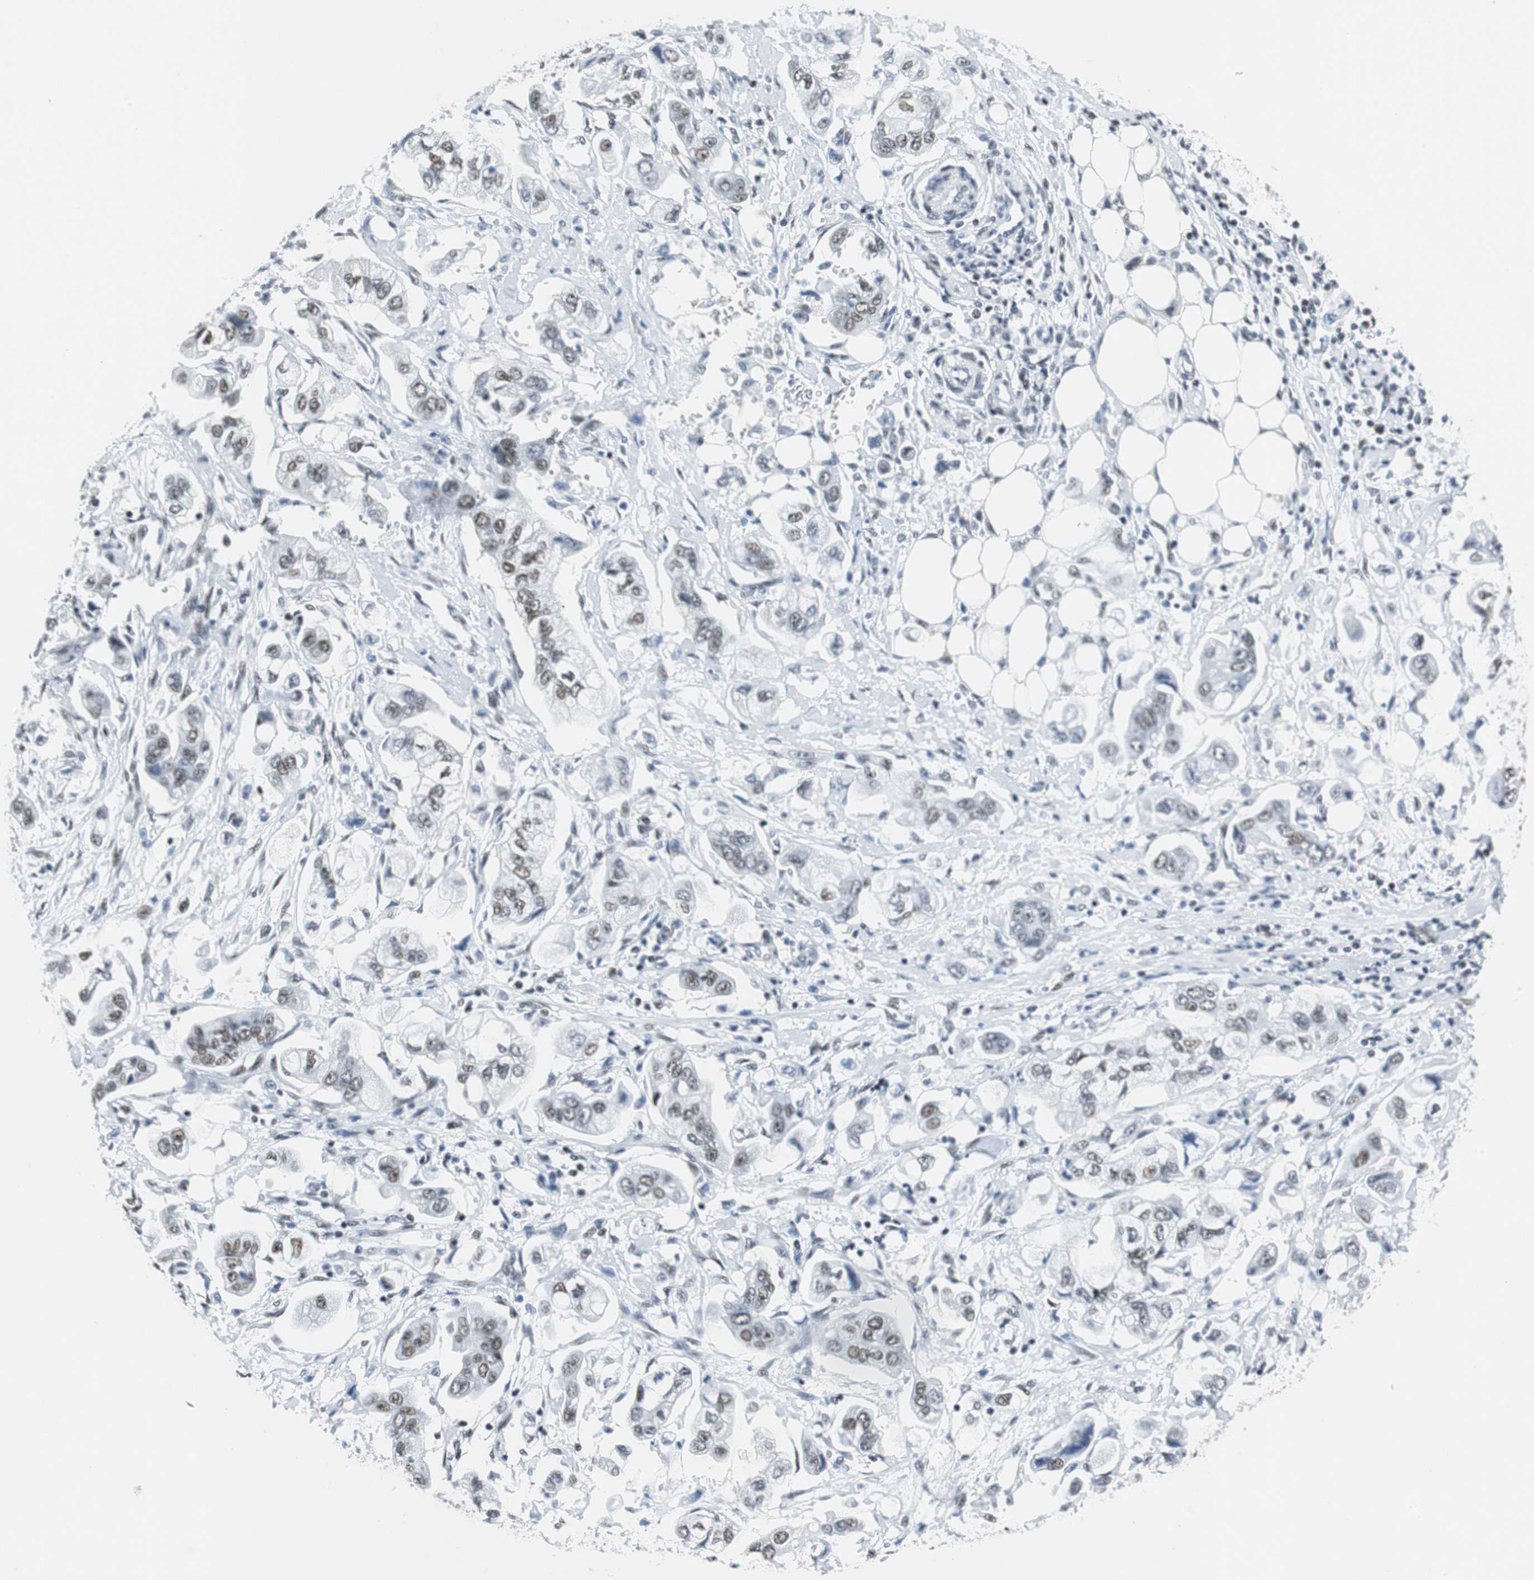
{"staining": {"intensity": "weak", "quantity": "25%-75%", "location": "nuclear"}, "tissue": "stomach cancer", "cell_type": "Tumor cells", "image_type": "cancer", "snomed": [{"axis": "morphology", "description": "Adenocarcinoma, NOS"}, {"axis": "topography", "description": "Stomach"}], "caption": "Stomach cancer tissue shows weak nuclear staining in approximately 25%-75% of tumor cells, visualized by immunohistochemistry.", "gene": "HDAC3", "patient": {"sex": "male", "age": 62}}